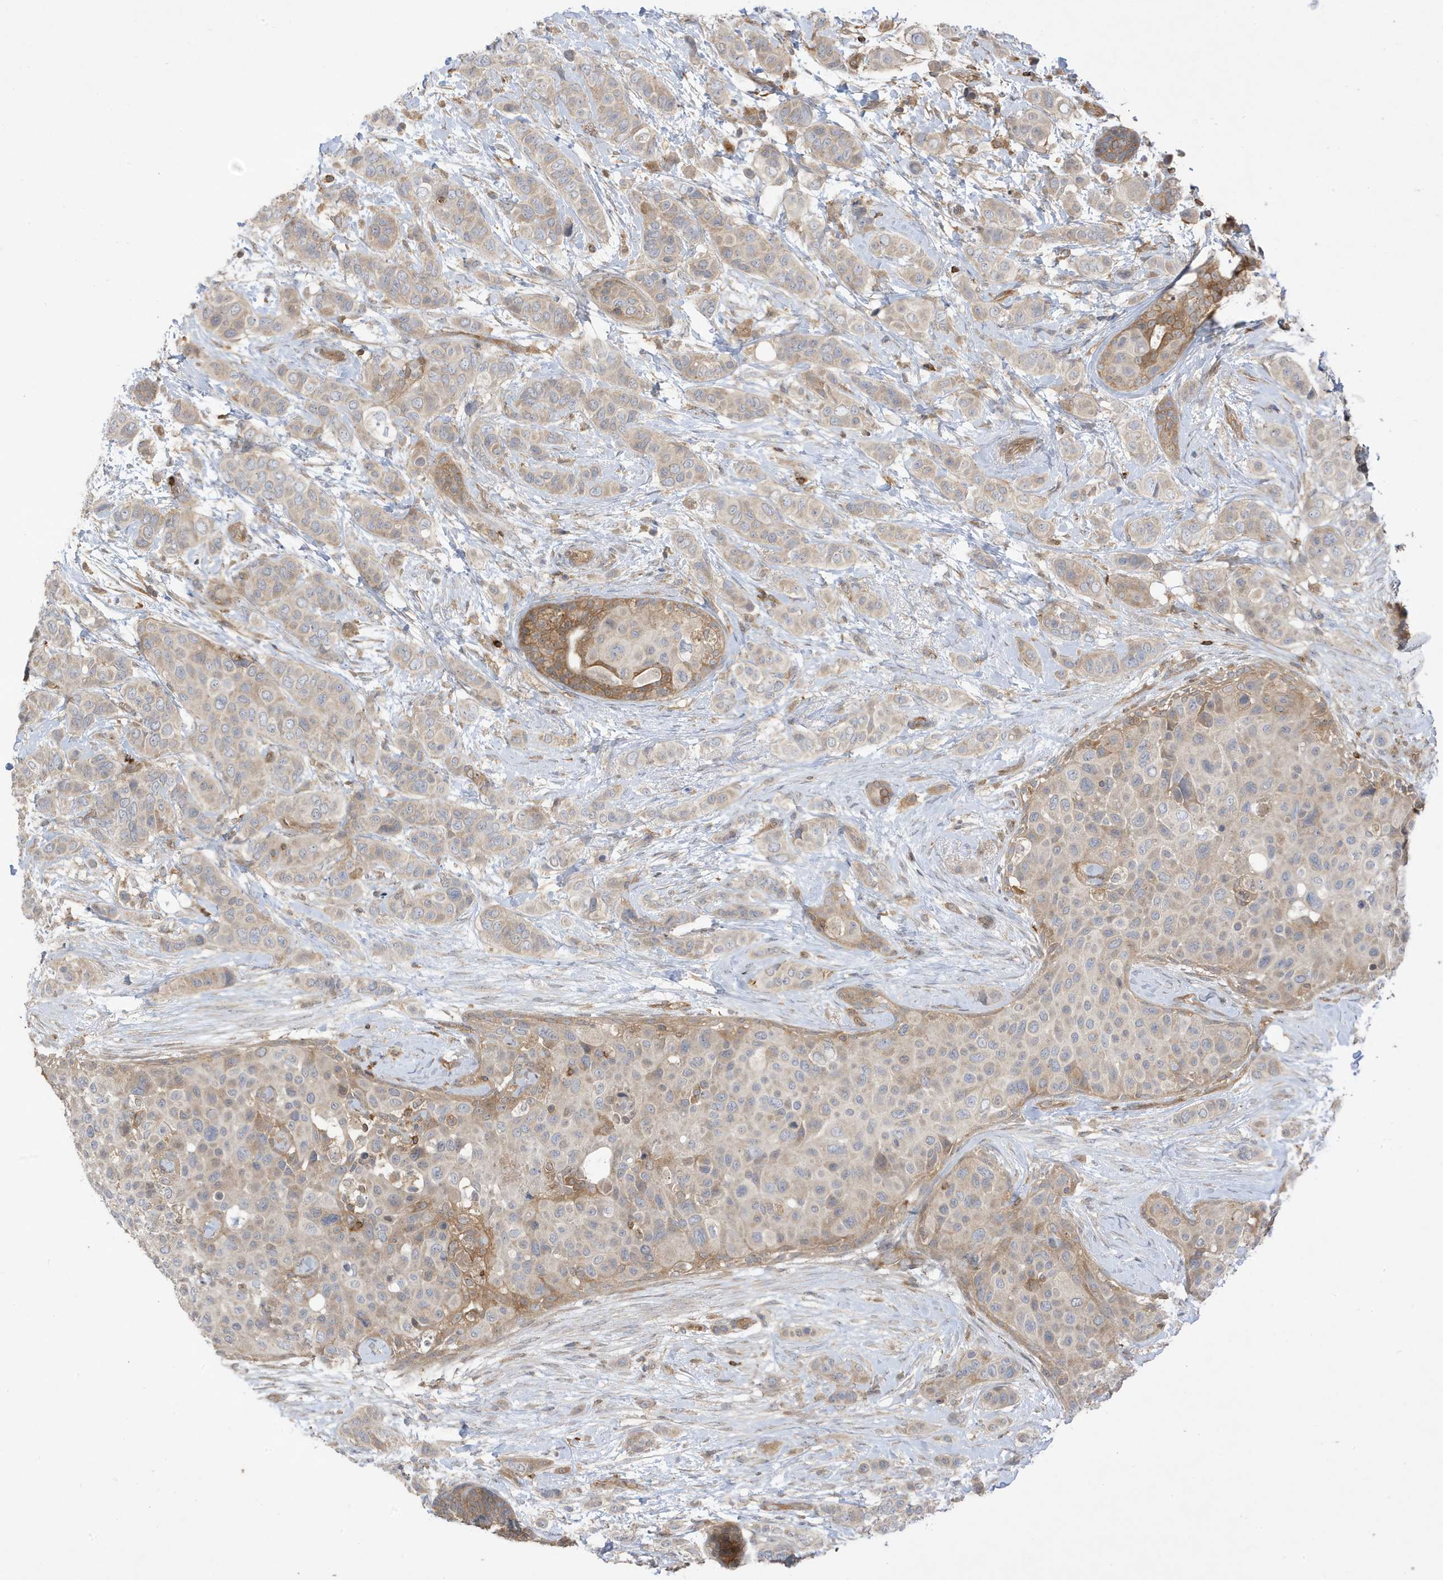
{"staining": {"intensity": "weak", "quantity": "<25%", "location": "cytoplasmic/membranous"}, "tissue": "breast cancer", "cell_type": "Tumor cells", "image_type": "cancer", "snomed": [{"axis": "morphology", "description": "Lobular carcinoma"}, {"axis": "topography", "description": "Breast"}], "caption": "Immunohistochemistry of breast cancer exhibits no positivity in tumor cells.", "gene": "PHACTR2", "patient": {"sex": "female", "age": 51}}